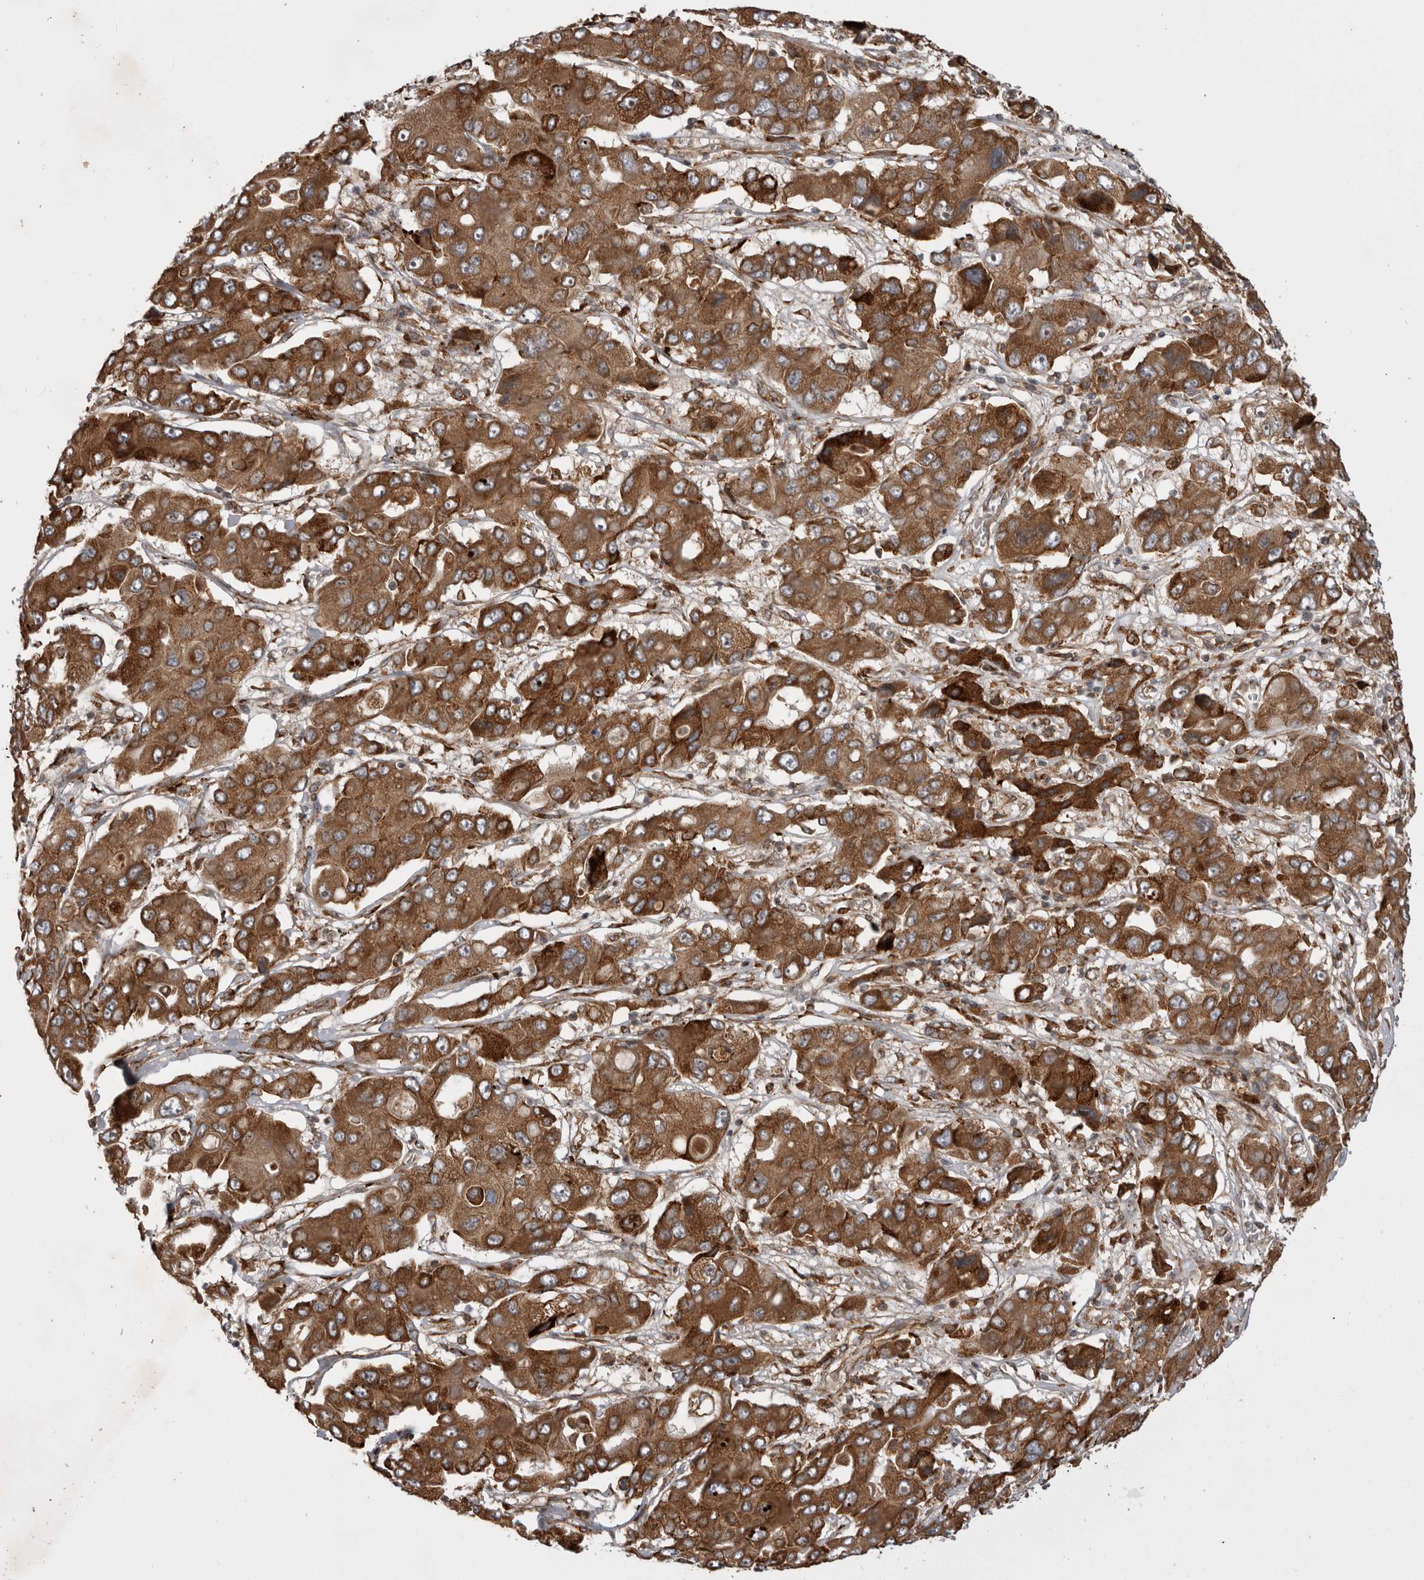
{"staining": {"intensity": "strong", "quantity": ">75%", "location": "cytoplasmic/membranous"}, "tissue": "liver cancer", "cell_type": "Tumor cells", "image_type": "cancer", "snomed": [{"axis": "morphology", "description": "Cholangiocarcinoma"}, {"axis": "topography", "description": "Liver"}], "caption": "Liver cancer (cholangiocarcinoma) stained for a protein reveals strong cytoplasmic/membranous positivity in tumor cells.", "gene": "RAB3GAP2", "patient": {"sex": "male", "age": 67}}